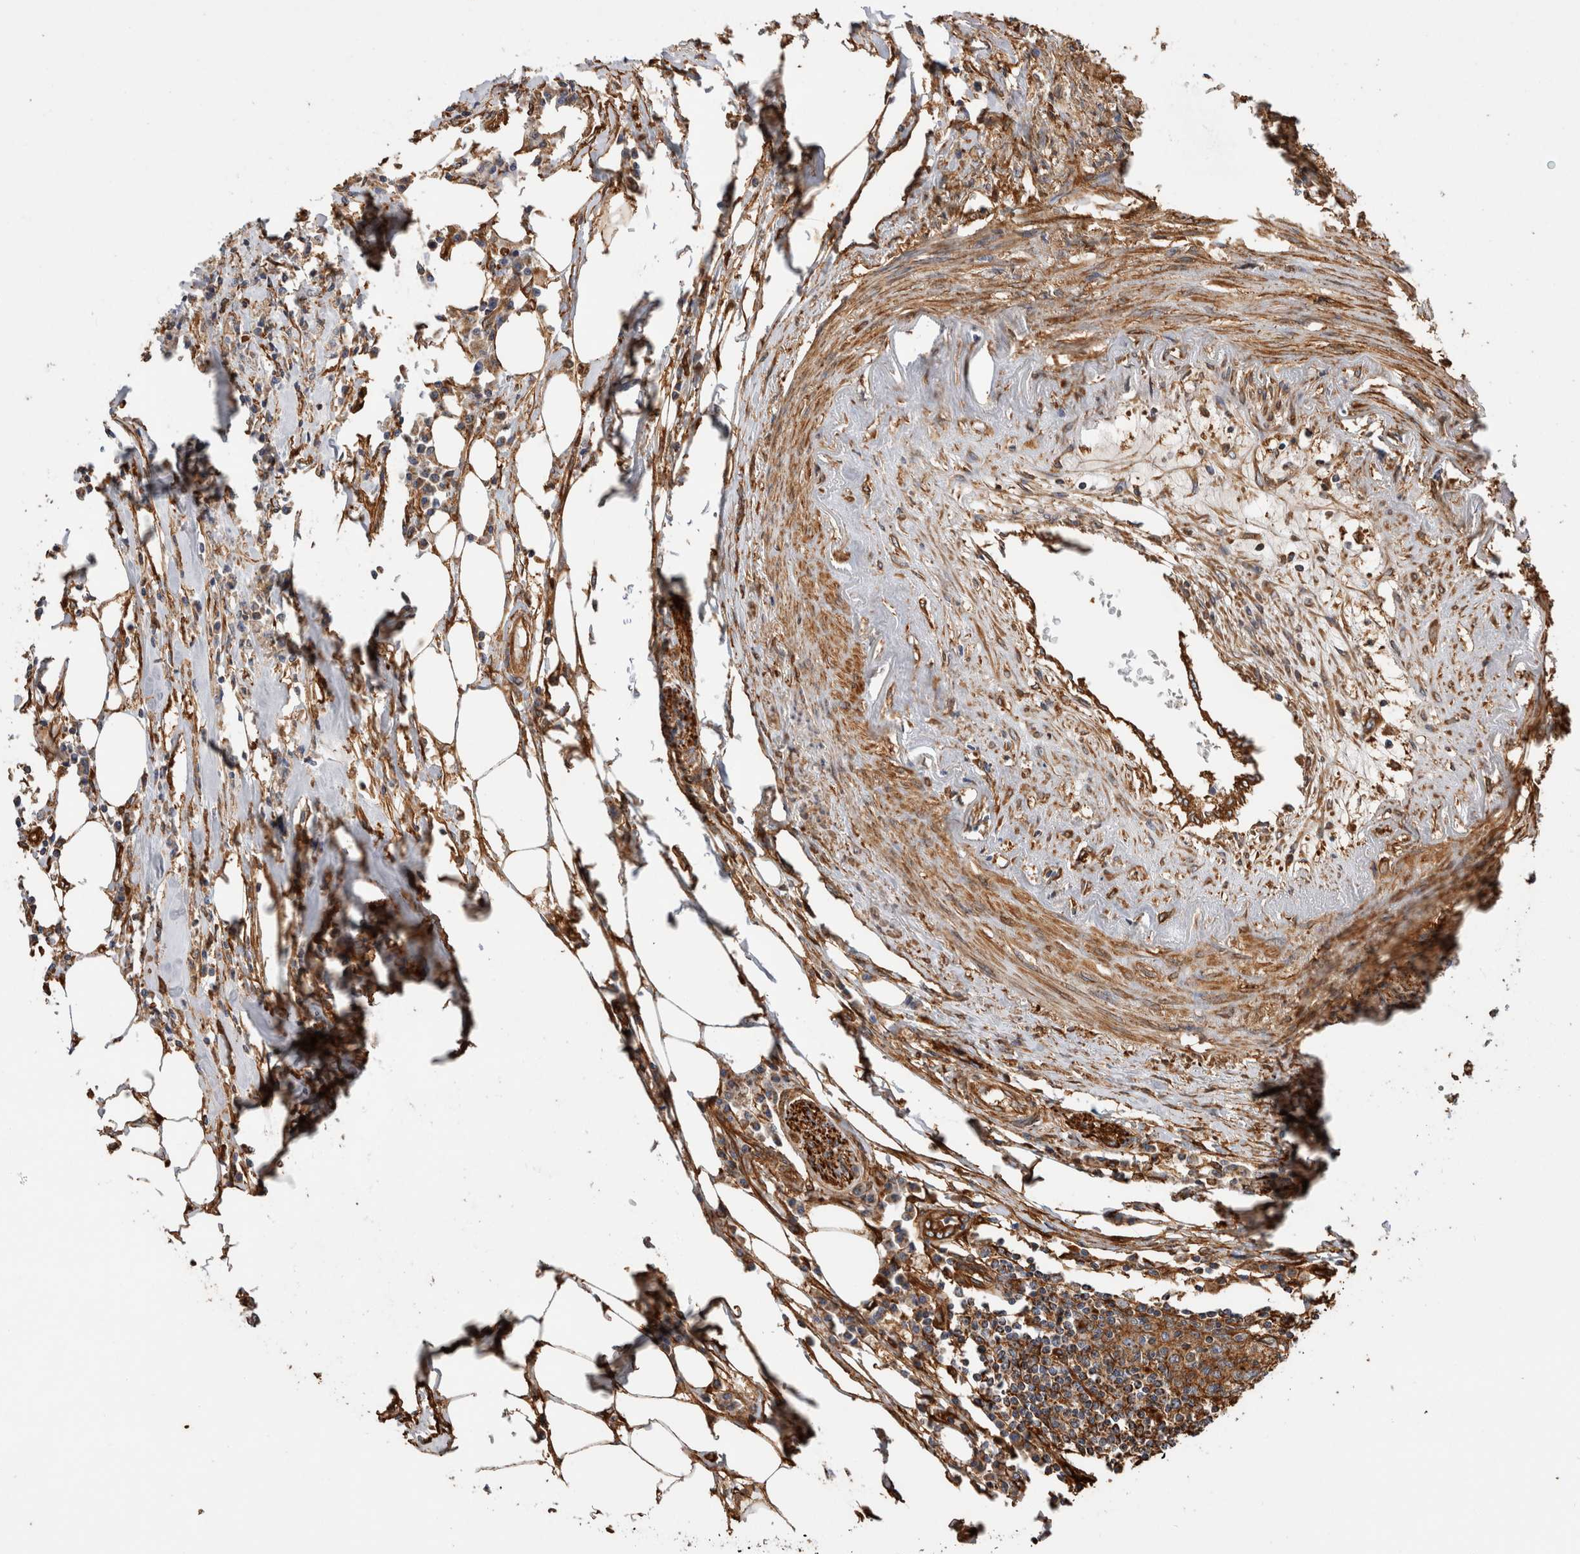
{"staining": {"intensity": "weak", "quantity": ">75%", "location": "cytoplasmic/membranous"}, "tissue": "colorectal cancer", "cell_type": "Tumor cells", "image_type": "cancer", "snomed": [{"axis": "morphology", "description": "Adenocarcinoma, NOS"}, {"axis": "topography", "description": "Colon"}], "caption": "This is a micrograph of immunohistochemistry (IHC) staining of colorectal cancer, which shows weak positivity in the cytoplasmic/membranous of tumor cells.", "gene": "ZNF397", "patient": {"sex": "male", "age": 71}}